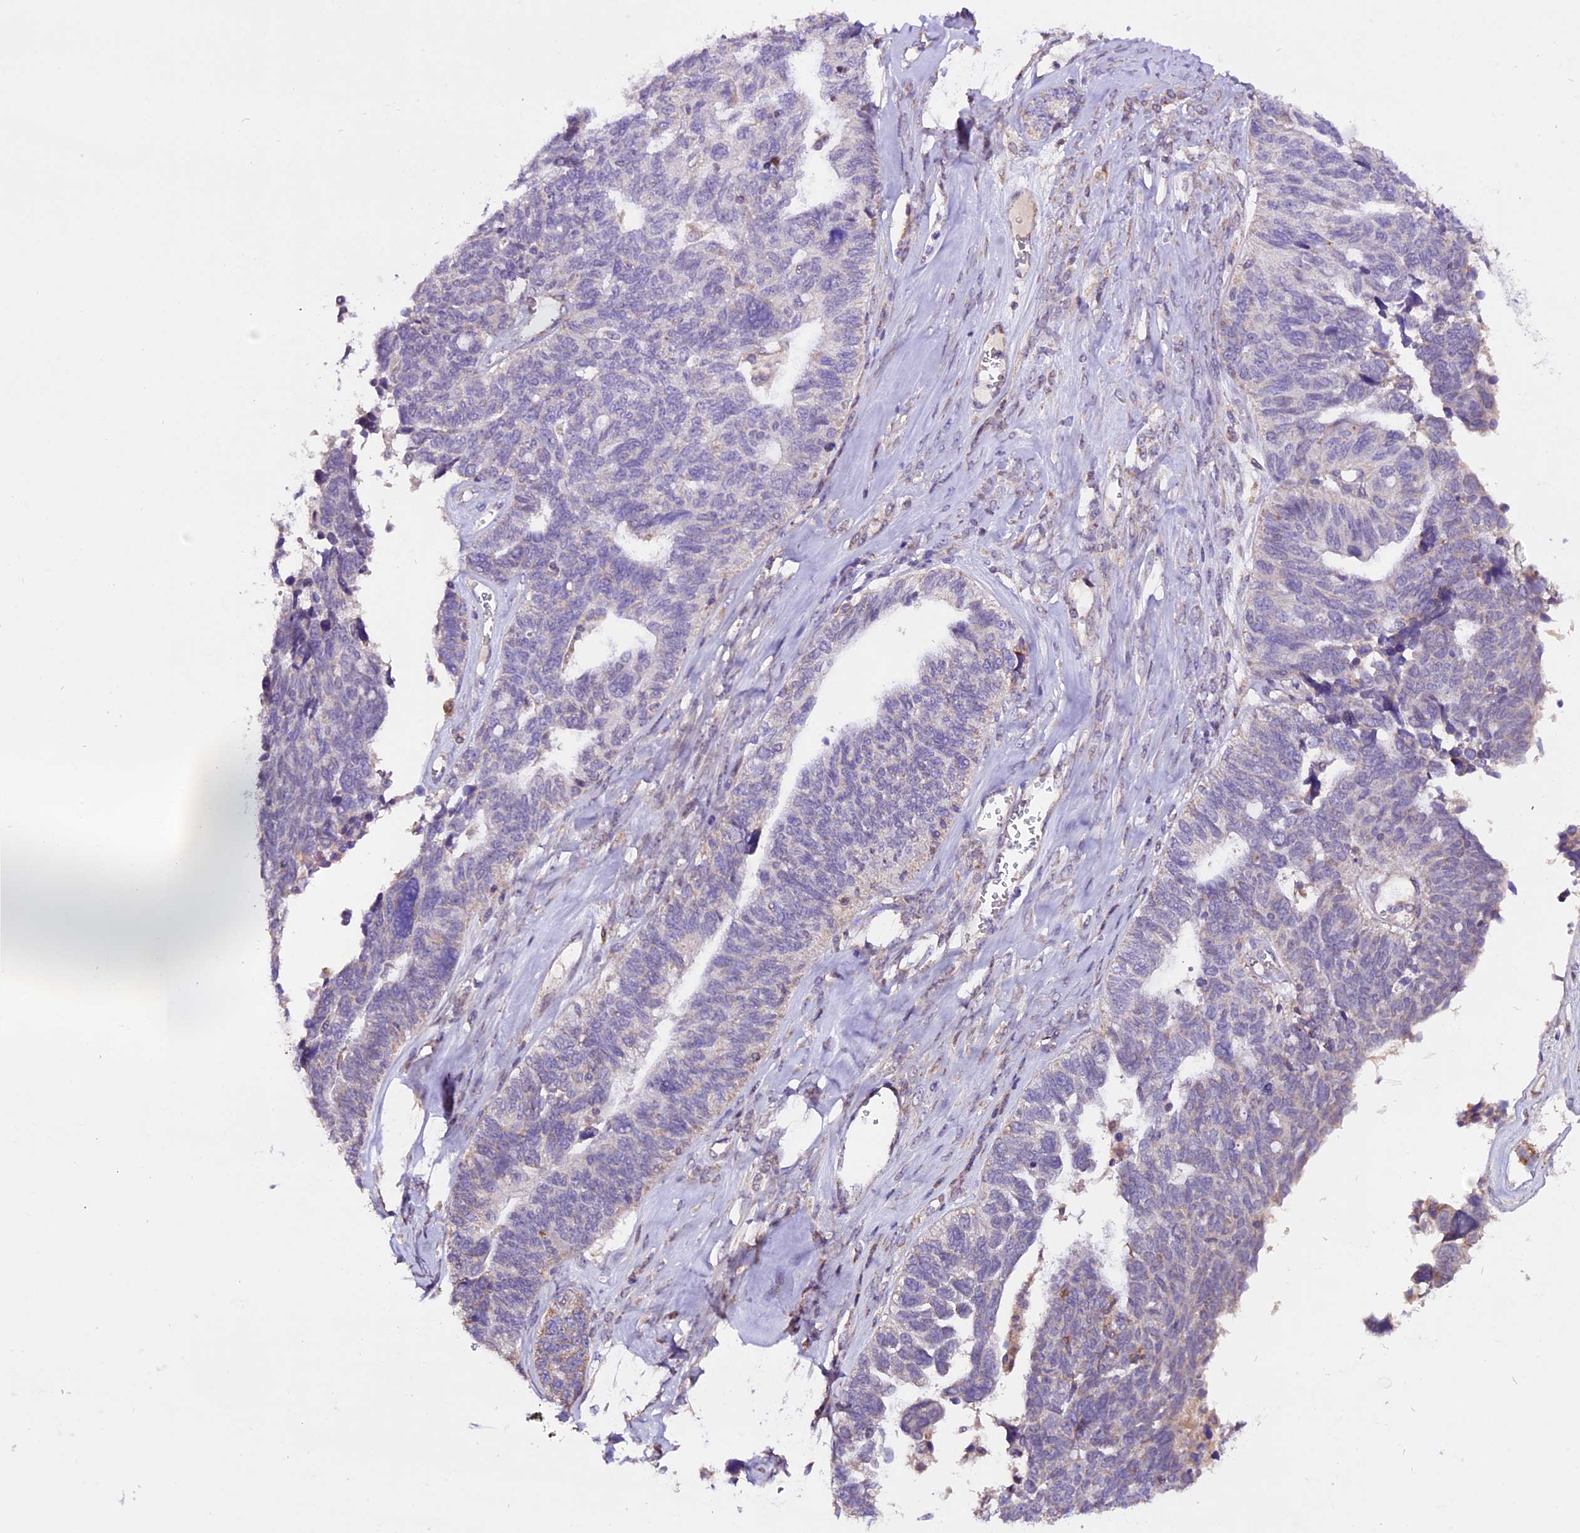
{"staining": {"intensity": "negative", "quantity": "none", "location": "none"}, "tissue": "ovarian cancer", "cell_type": "Tumor cells", "image_type": "cancer", "snomed": [{"axis": "morphology", "description": "Cystadenocarcinoma, serous, NOS"}, {"axis": "topography", "description": "Ovary"}], "caption": "Tumor cells are negative for brown protein staining in ovarian serous cystadenocarcinoma.", "gene": "DDX28", "patient": {"sex": "female", "age": 79}}